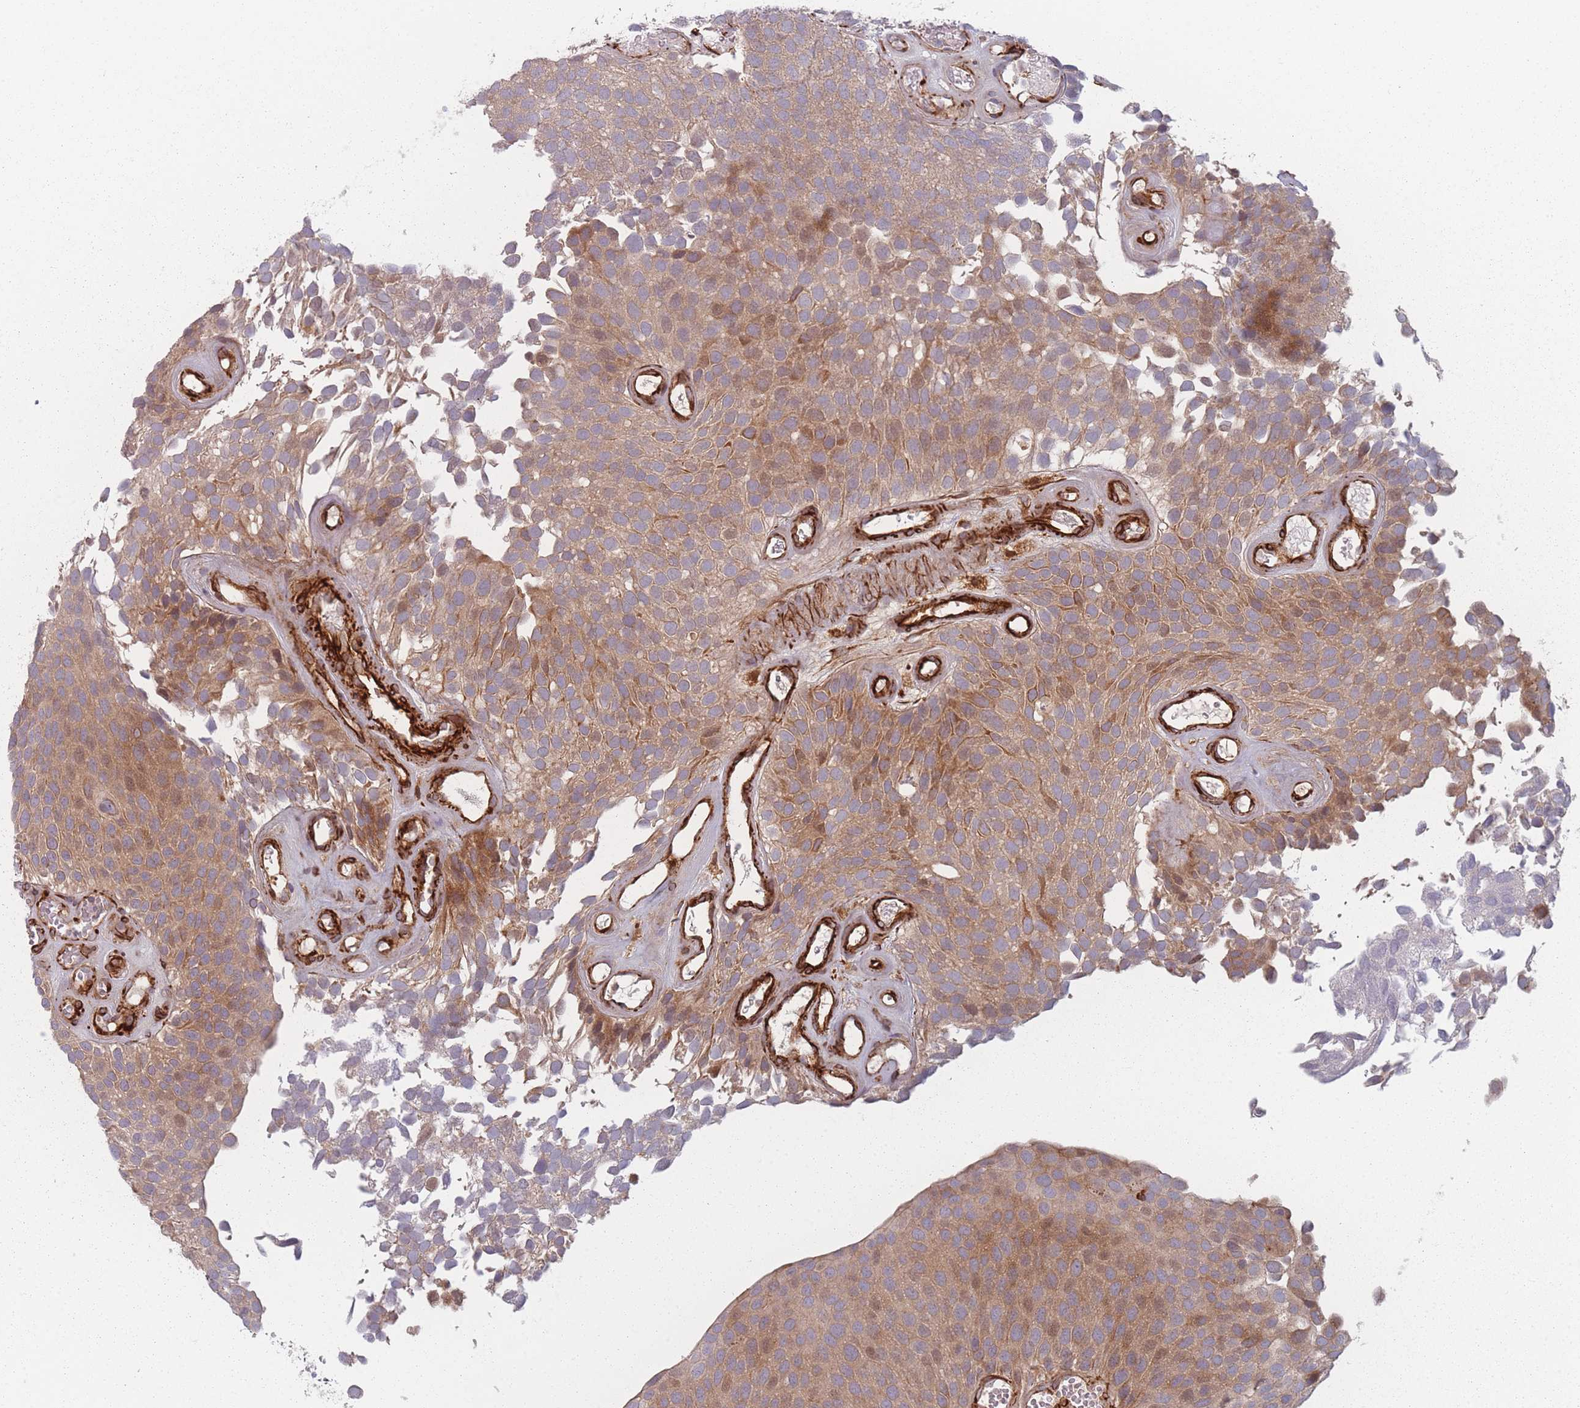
{"staining": {"intensity": "moderate", "quantity": ">75%", "location": "cytoplasmic/membranous"}, "tissue": "urothelial cancer", "cell_type": "Tumor cells", "image_type": "cancer", "snomed": [{"axis": "morphology", "description": "Urothelial carcinoma, Low grade"}, {"axis": "topography", "description": "Urinary bladder"}], "caption": "Immunohistochemical staining of low-grade urothelial carcinoma reveals medium levels of moderate cytoplasmic/membranous expression in about >75% of tumor cells.", "gene": "EEF1AKMT2", "patient": {"sex": "male", "age": 89}}